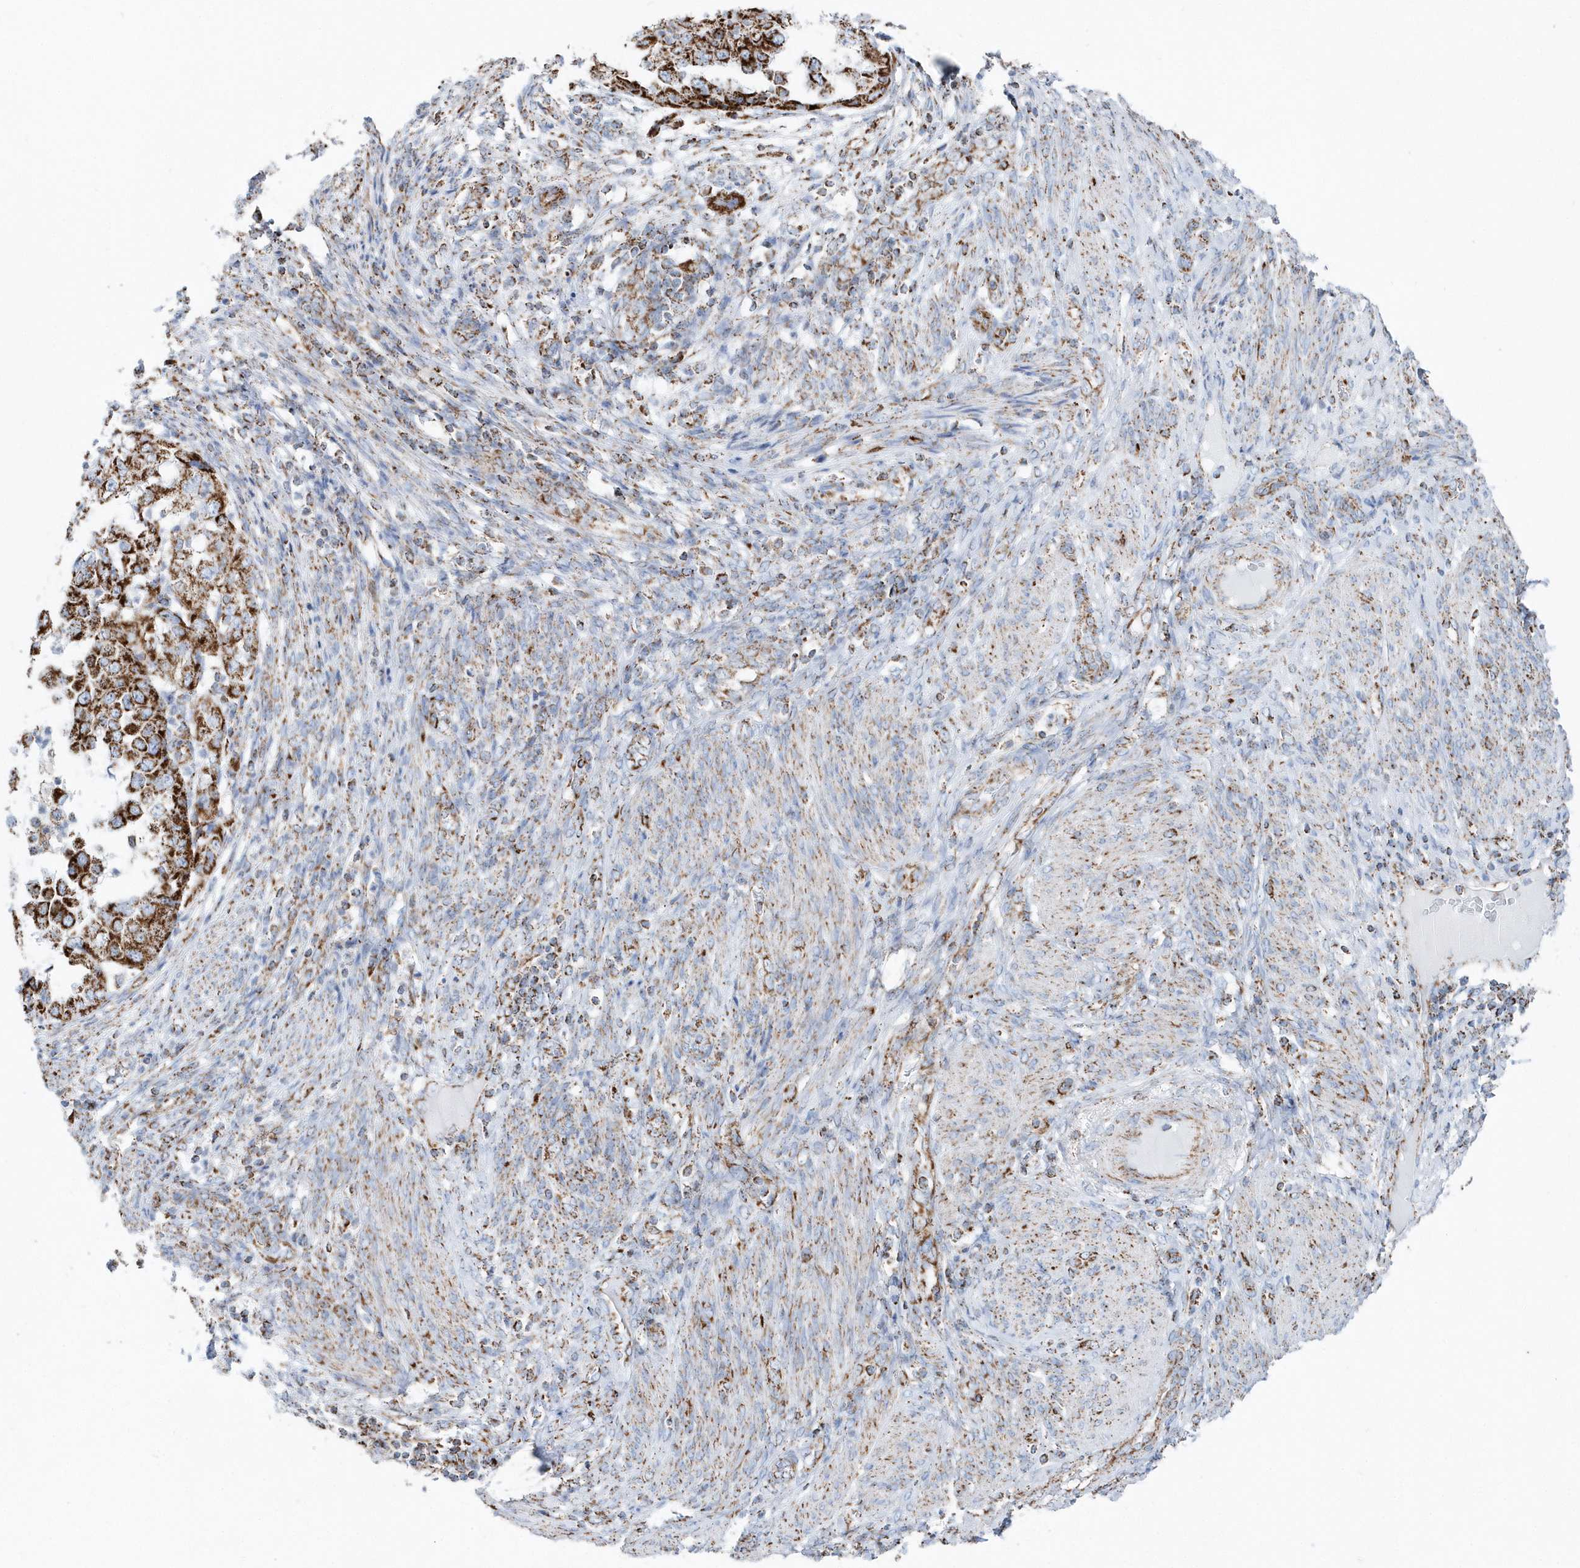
{"staining": {"intensity": "strong", "quantity": ">75%", "location": "cytoplasmic/membranous"}, "tissue": "endometrial cancer", "cell_type": "Tumor cells", "image_type": "cancer", "snomed": [{"axis": "morphology", "description": "Adenocarcinoma, NOS"}, {"axis": "topography", "description": "Endometrium"}], "caption": "IHC image of neoplastic tissue: human endometrial adenocarcinoma stained using immunohistochemistry (IHC) shows high levels of strong protein expression localized specifically in the cytoplasmic/membranous of tumor cells, appearing as a cytoplasmic/membranous brown color.", "gene": "TMCO6", "patient": {"sex": "female", "age": 85}}